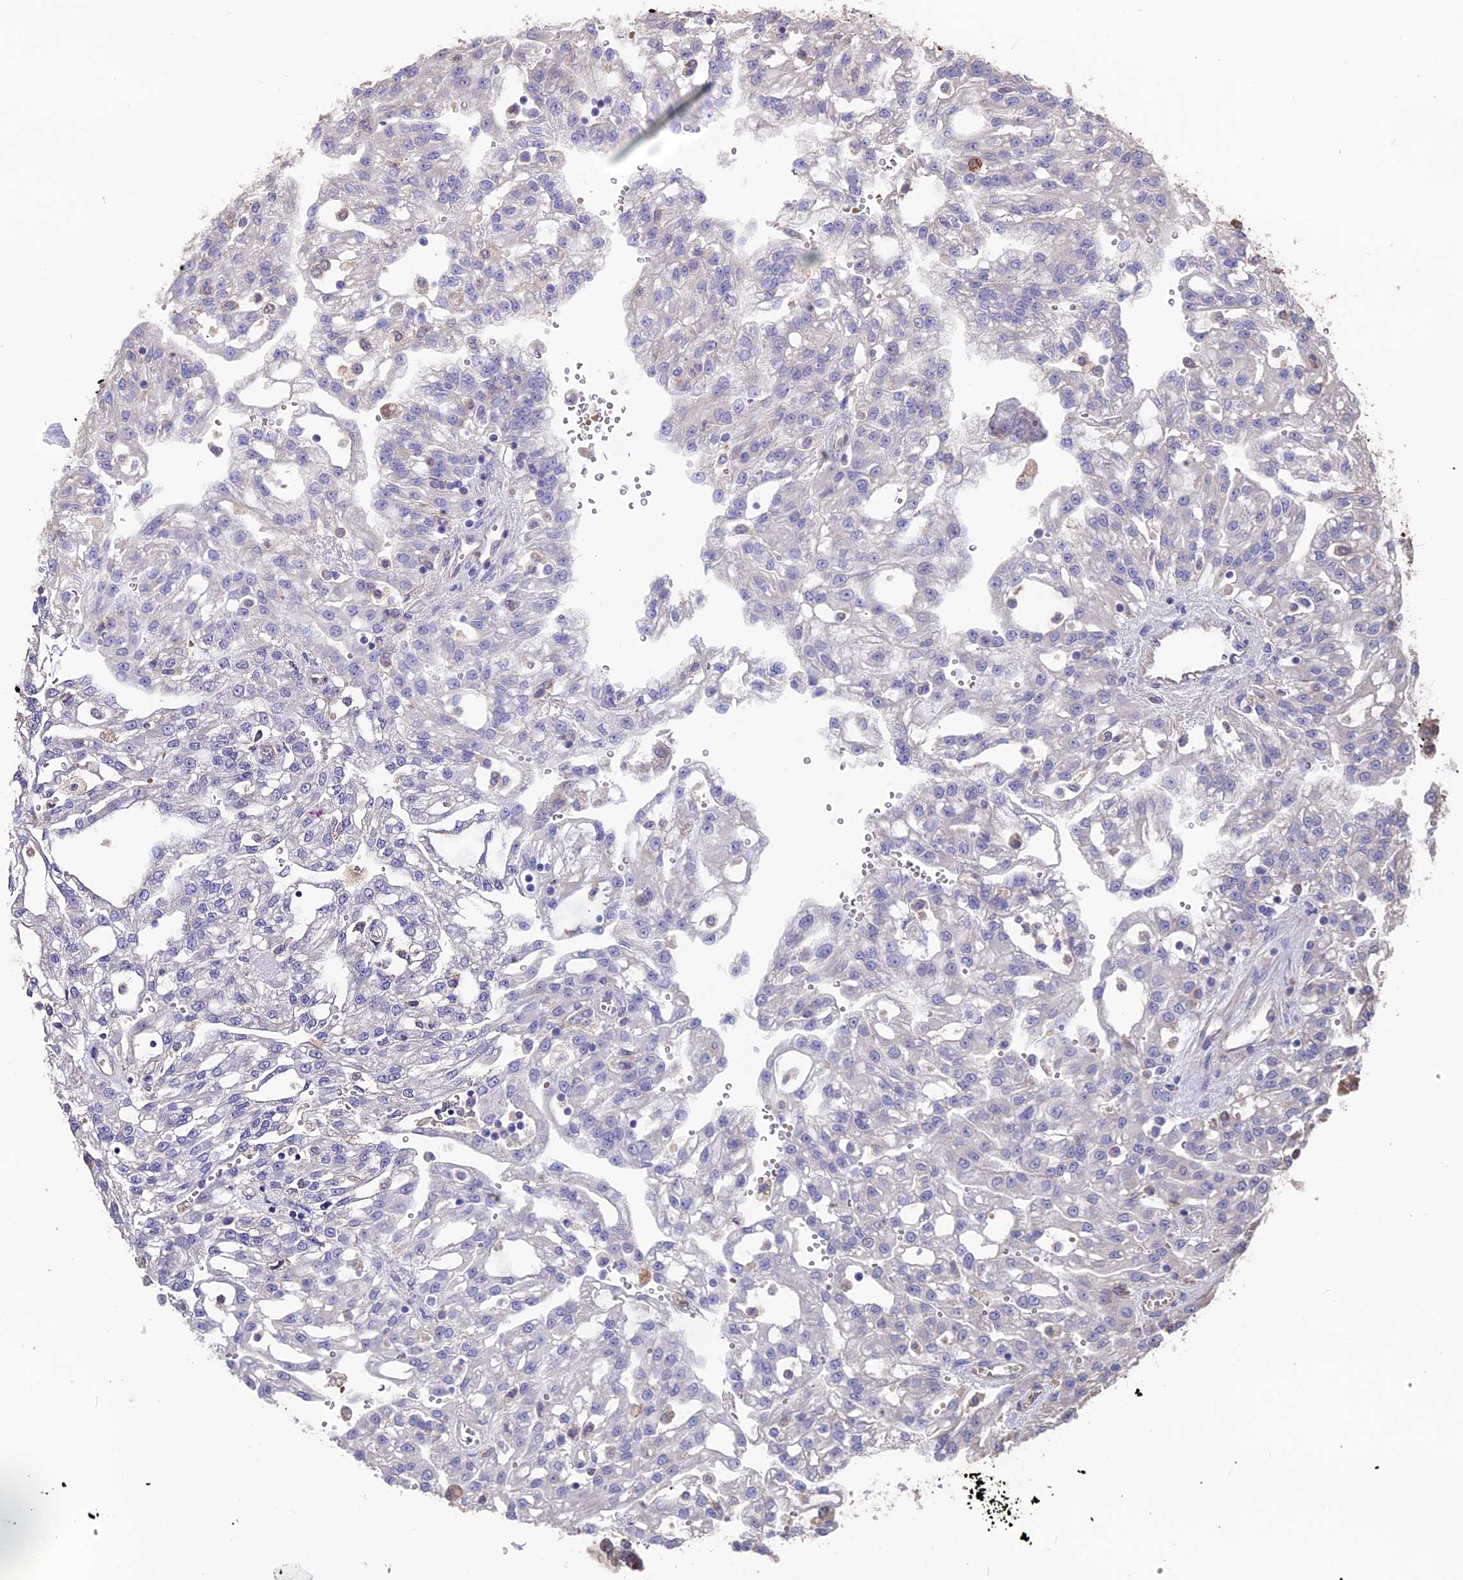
{"staining": {"intensity": "negative", "quantity": "none", "location": "none"}, "tissue": "renal cancer", "cell_type": "Tumor cells", "image_type": "cancer", "snomed": [{"axis": "morphology", "description": "Adenocarcinoma, NOS"}, {"axis": "topography", "description": "Kidney"}], "caption": "A high-resolution histopathology image shows immunohistochemistry staining of renal cancer (adenocarcinoma), which displays no significant expression in tumor cells.", "gene": "SEH1L", "patient": {"sex": "male", "age": 63}}